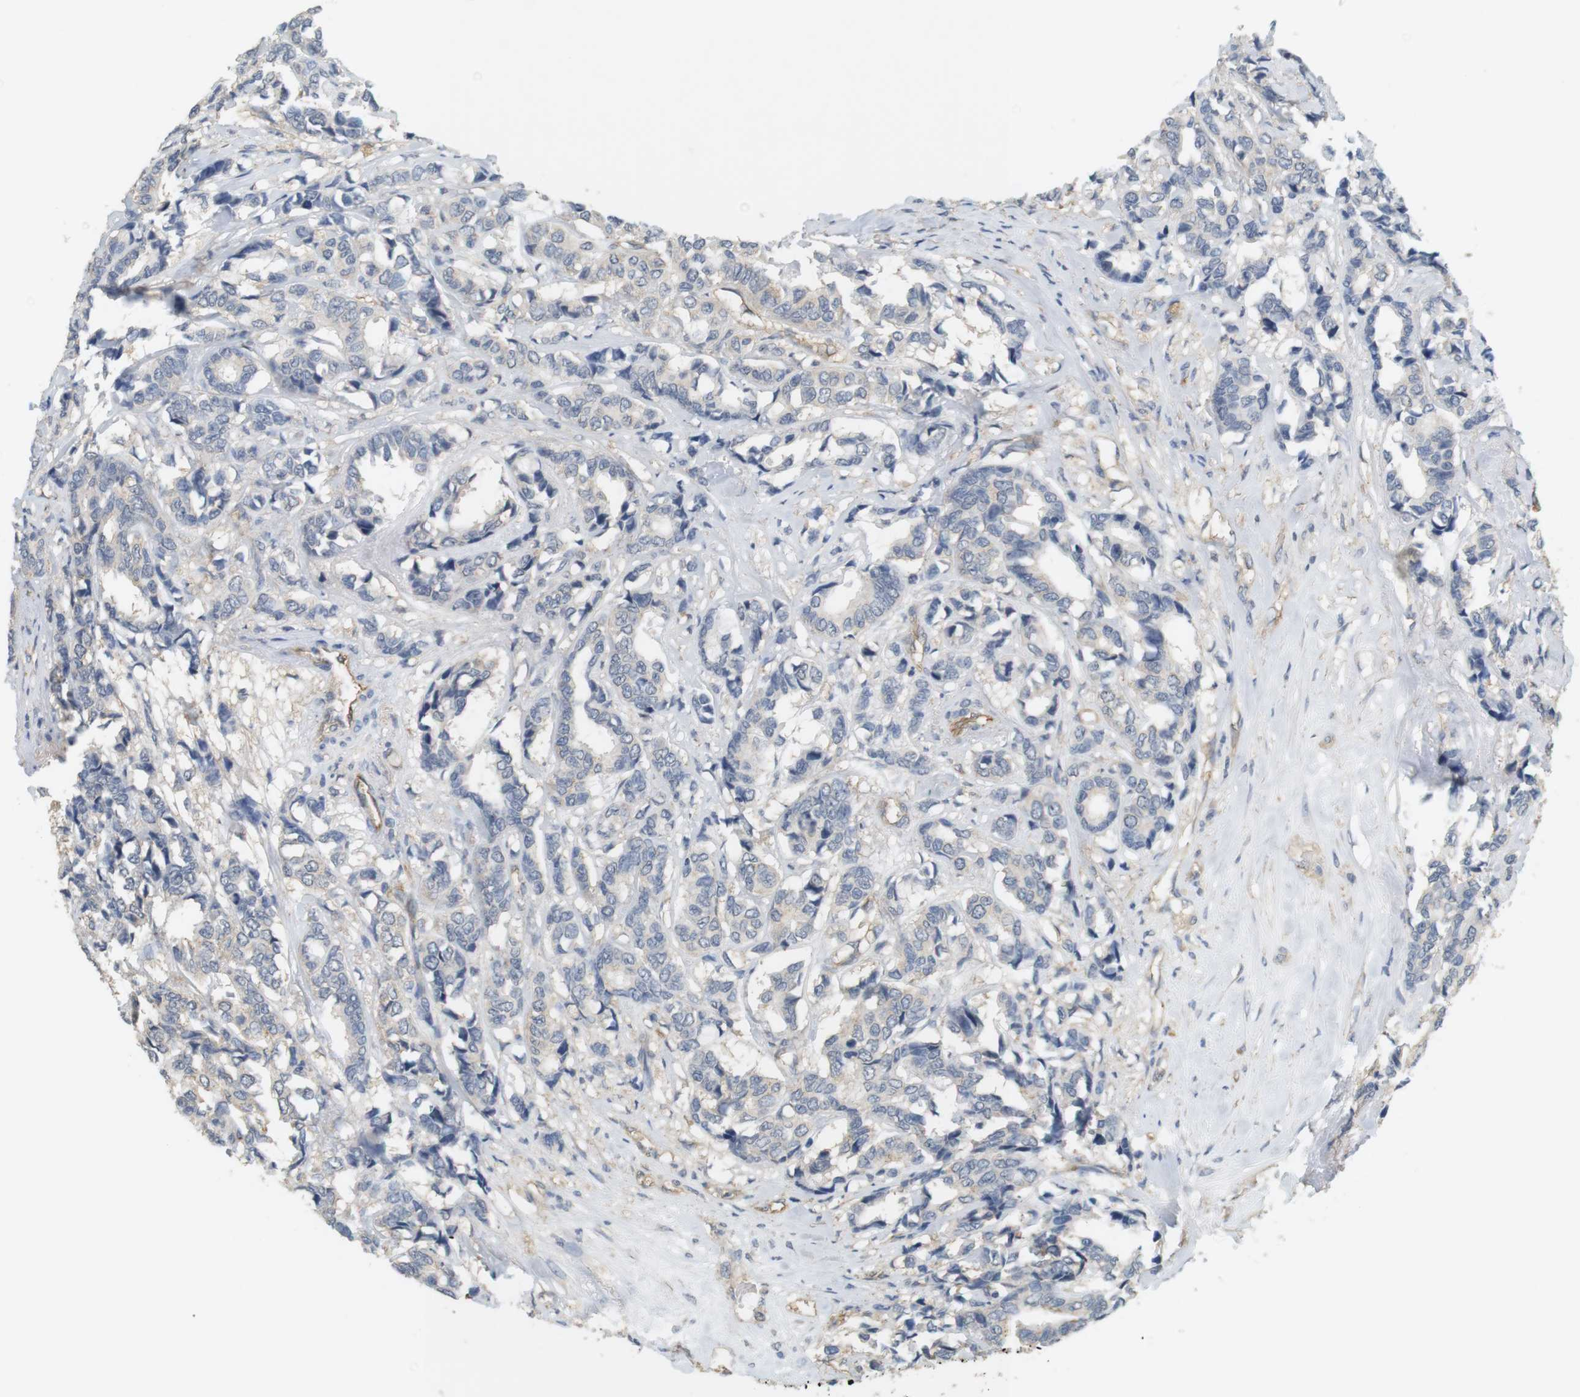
{"staining": {"intensity": "negative", "quantity": "none", "location": "none"}, "tissue": "breast cancer", "cell_type": "Tumor cells", "image_type": "cancer", "snomed": [{"axis": "morphology", "description": "Duct carcinoma"}, {"axis": "topography", "description": "Breast"}], "caption": "The image displays no staining of tumor cells in breast cancer.", "gene": "OSR1", "patient": {"sex": "female", "age": 87}}